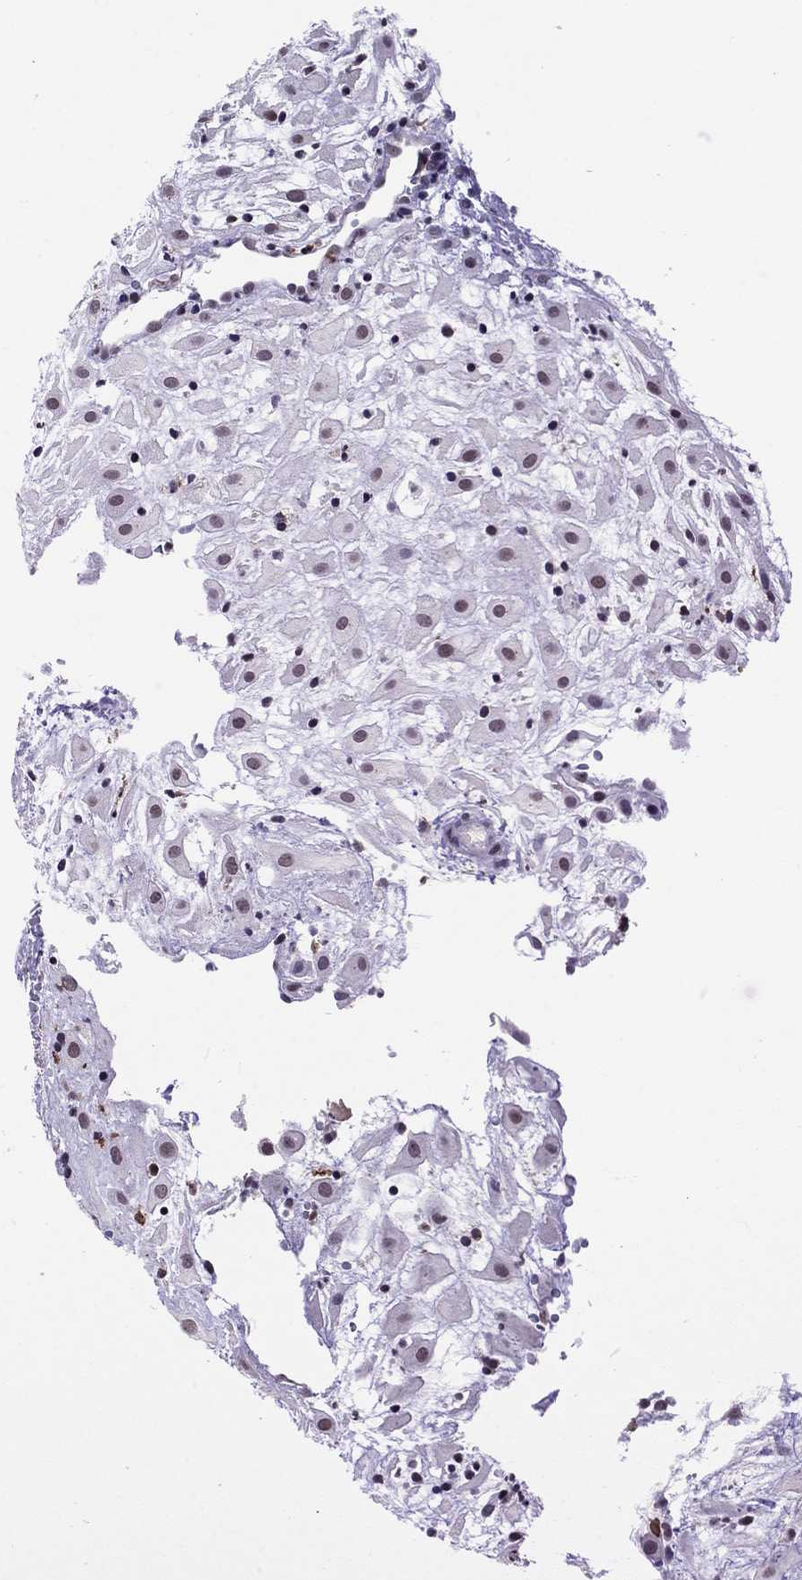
{"staining": {"intensity": "moderate", "quantity": "<25%", "location": "nuclear"}, "tissue": "placenta", "cell_type": "Decidual cells", "image_type": "normal", "snomed": [{"axis": "morphology", "description": "Normal tissue, NOS"}, {"axis": "topography", "description": "Placenta"}], "caption": "Placenta stained with DAB (3,3'-diaminobenzidine) IHC shows low levels of moderate nuclear positivity in about <25% of decidual cells. The staining was performed using DAB (3,3'-diaminobenzidine) to visualize the protein expression in brown, while the nuclei were stained in blue with hematoxylin (Magnification: 20x).", "gene": "HCFC1", "patient": {"sex": "female", "age": 24}}